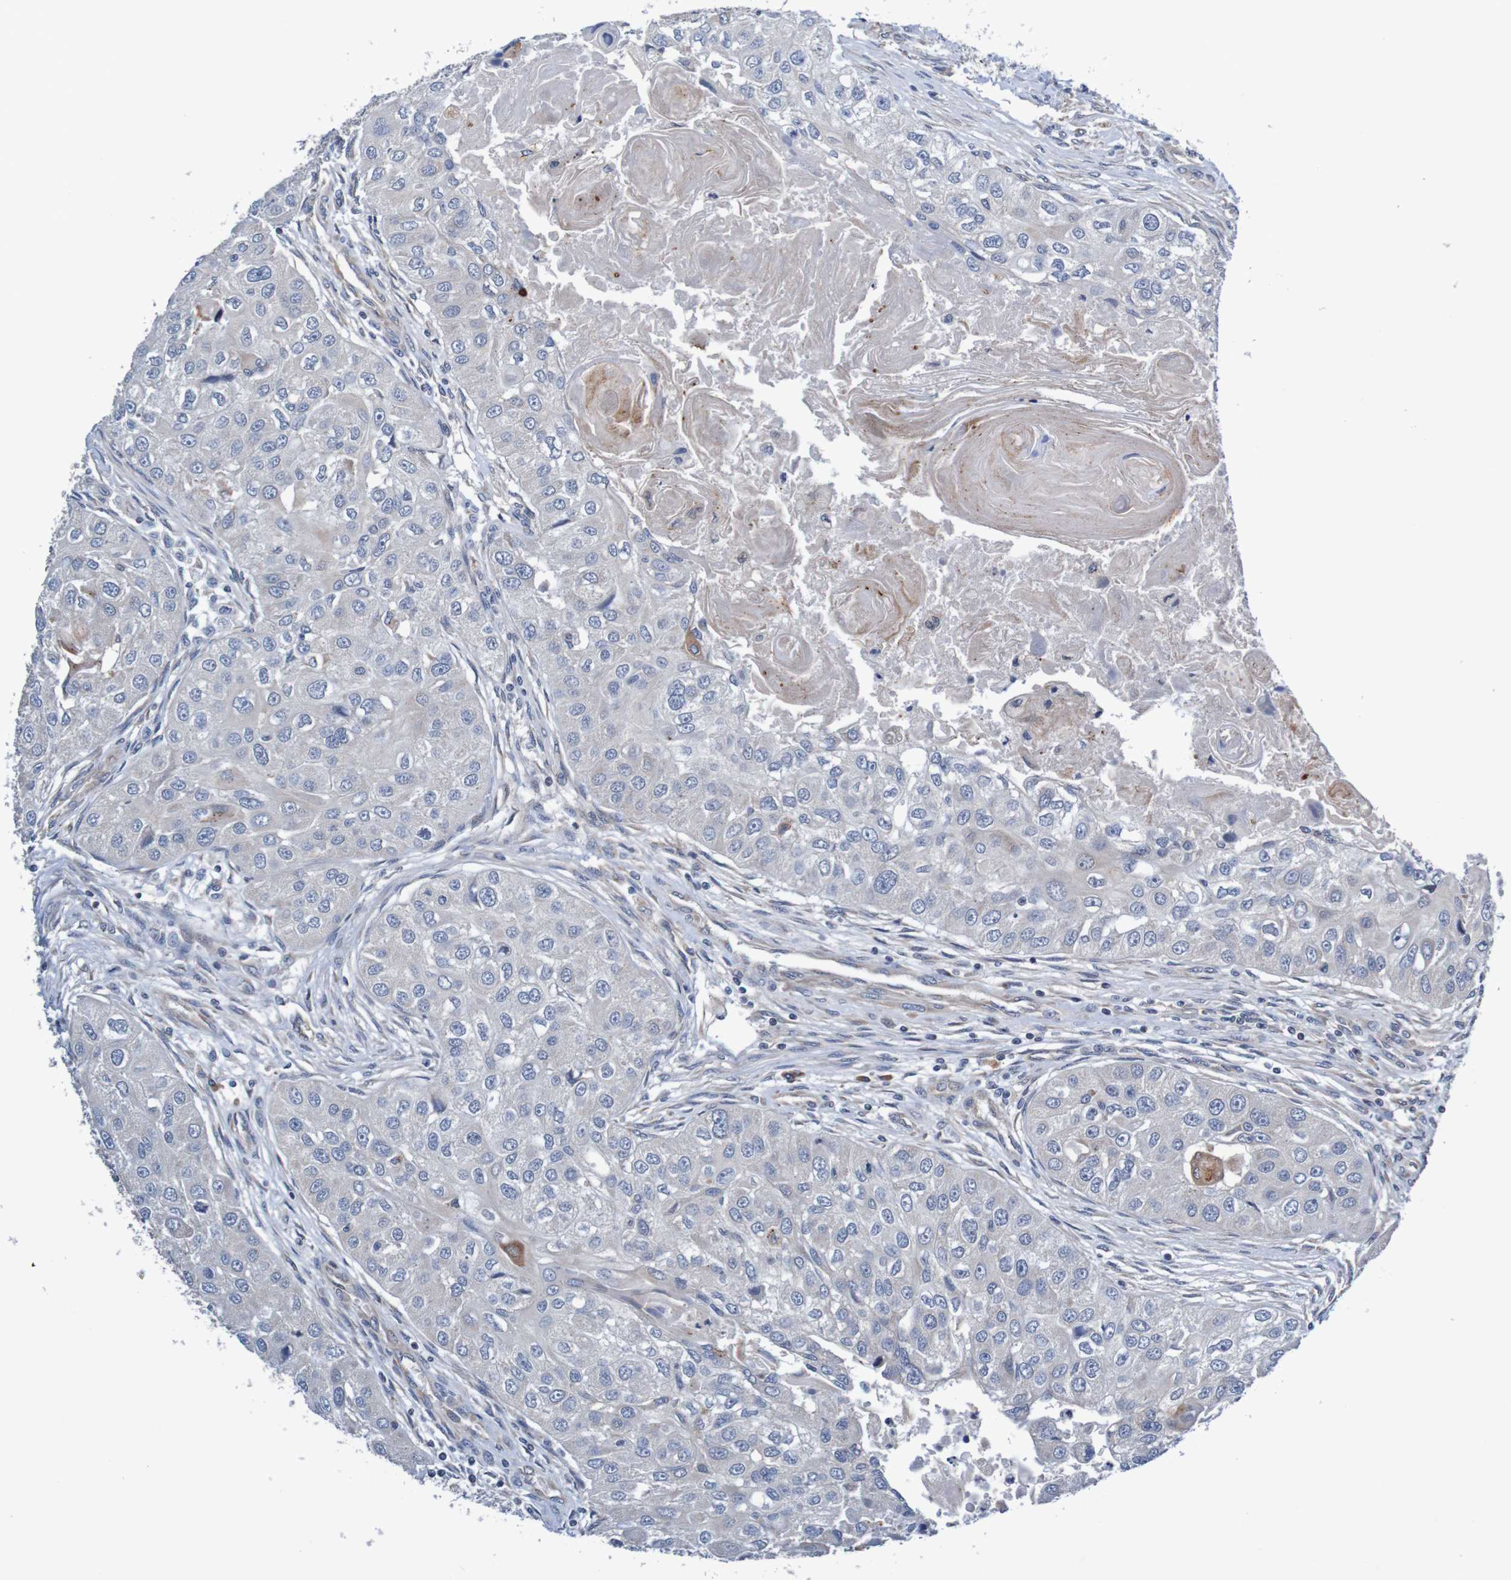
{"staining": {"intensity": "negative", "quantity": "none", "location": "none"}, "tissue": "head and neck cancer", "cell_type": "Tumor cells", "image_type": "cancer", "snomed": [{"axis": "morphology", "description": "Normal tissue, NOS"}, {"axis": "morphology", "description": "Squamous cell carcinoma, NOS"}, {"axis": "topography", "description": "Skeletal muscle"}, {"axis": "topography", "description": "Head-Neck"}], "caption": "Tumor cells are negative for protein expression in human head and neck cancer (squamous cell carcinoma).", "gene": "CPED1", "patient": {"sex": "male", "age": 51}}